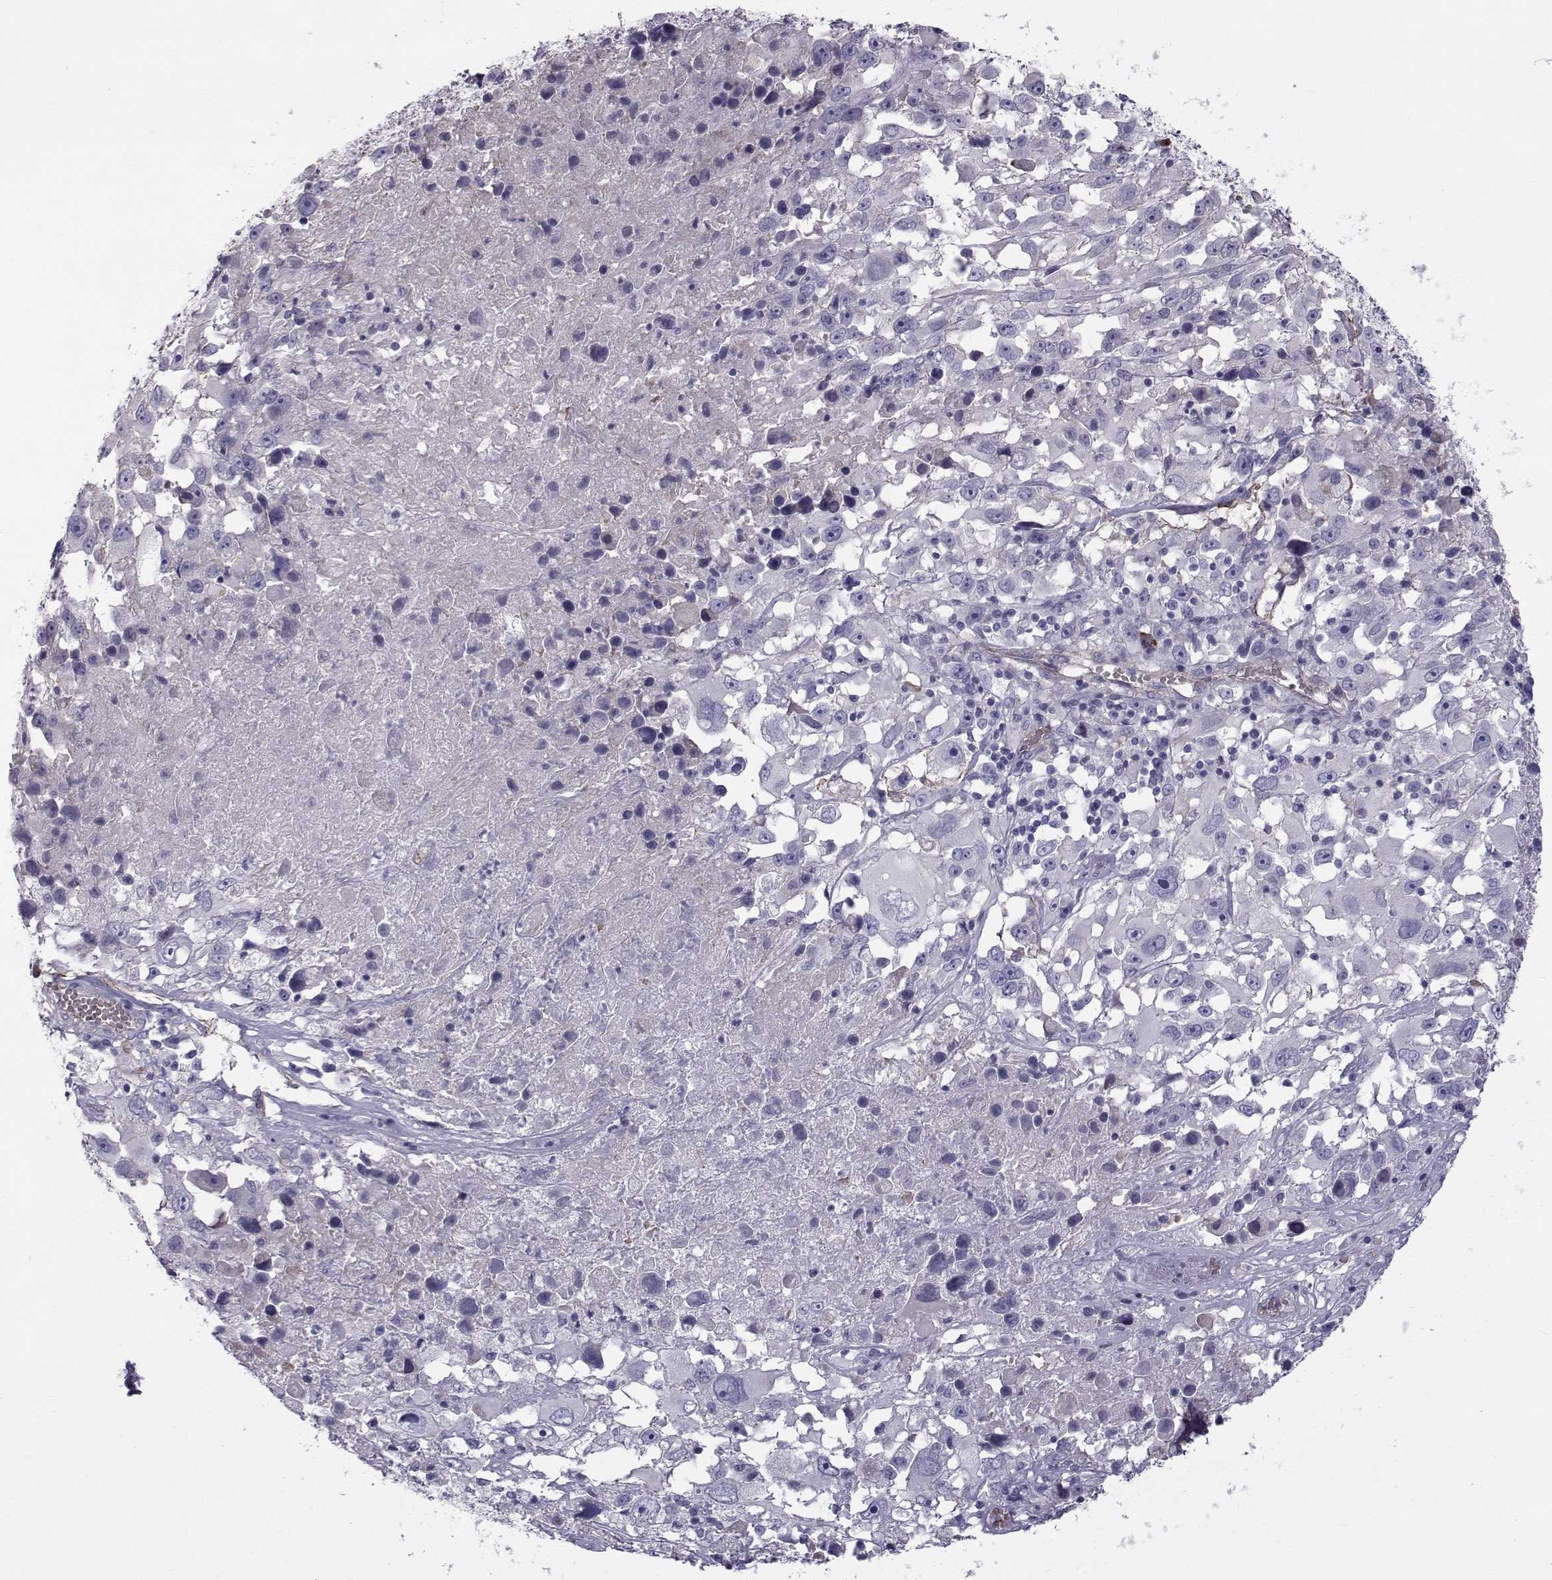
{"staining": {"intensity": "weak", "quantity": "<25%", "location": "cytoplasmic/membranous"}, "tissue": "melanoma", "cell_type": "Tumor cells", "image_type": "cancer", "snomed": [{"axis": "morphology", "description": "Malignant melanoma, Metastatic site"}, {"axis": "topography", "description": "Soft tissue"}], "caption": "Tumor cells are negative for protein expression in human melanoma.", "gene": "QPCT", "patient": {"sex": "male", "age": 50}}